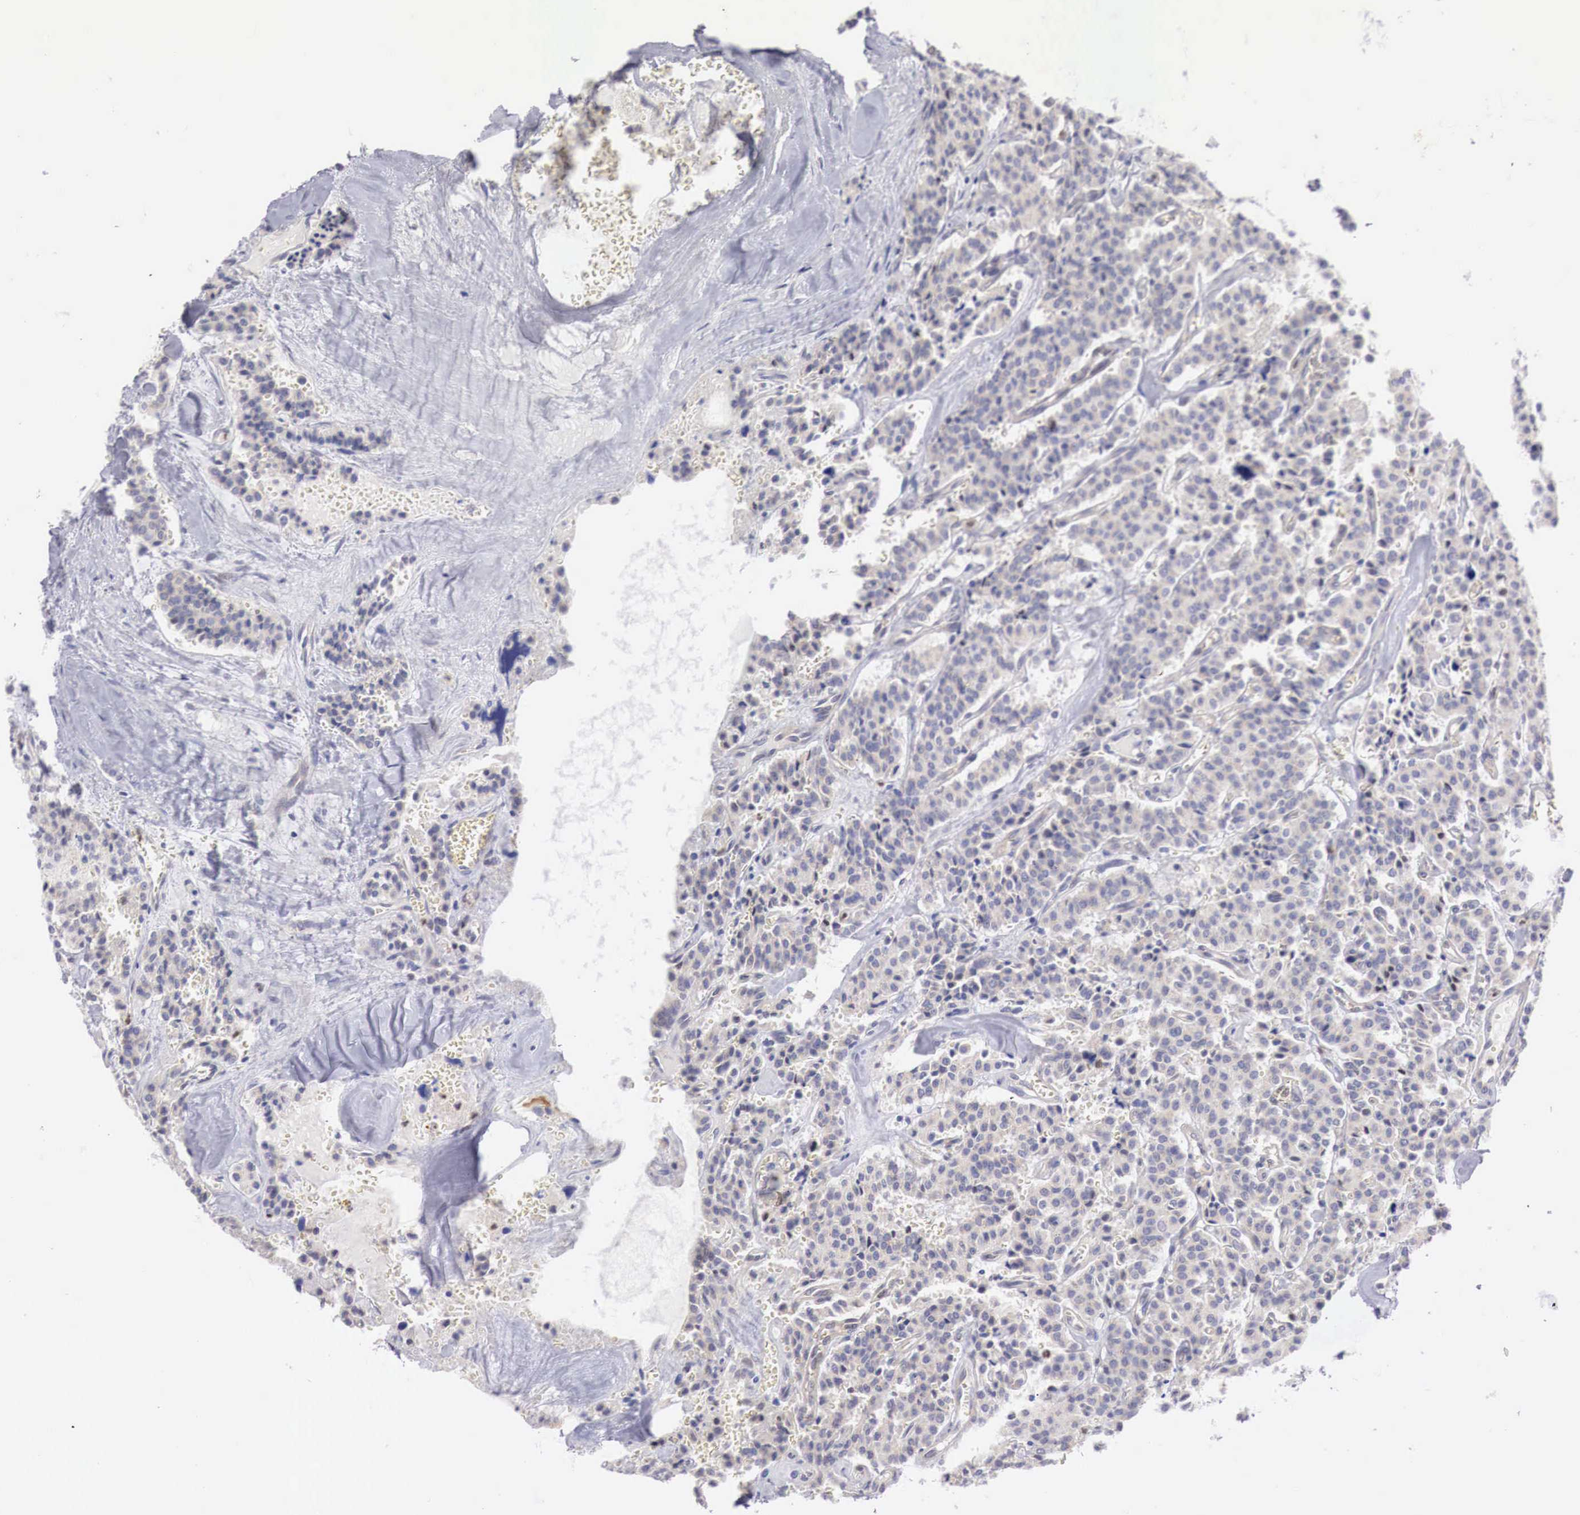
{"staining": {"intensity": "negative", "quantity": "none", "location": "none"}, "tissue": "carcinoid", "cell_type": "Tumor cells", "image_type": "cancer", "snomed": [{"axis": "morphology", "description": "Carcinoid, malignant, NOS"}, {"axis": "topography", "description": "Bronchus"}], "caption": "Protein analysis of carcinoid displays no significant staining in tumor cells. (DAB immunohistochemistry (IHC), high magnification).", "gene": "TRIM13", "patient": {"sex": "male", "age": 55}}